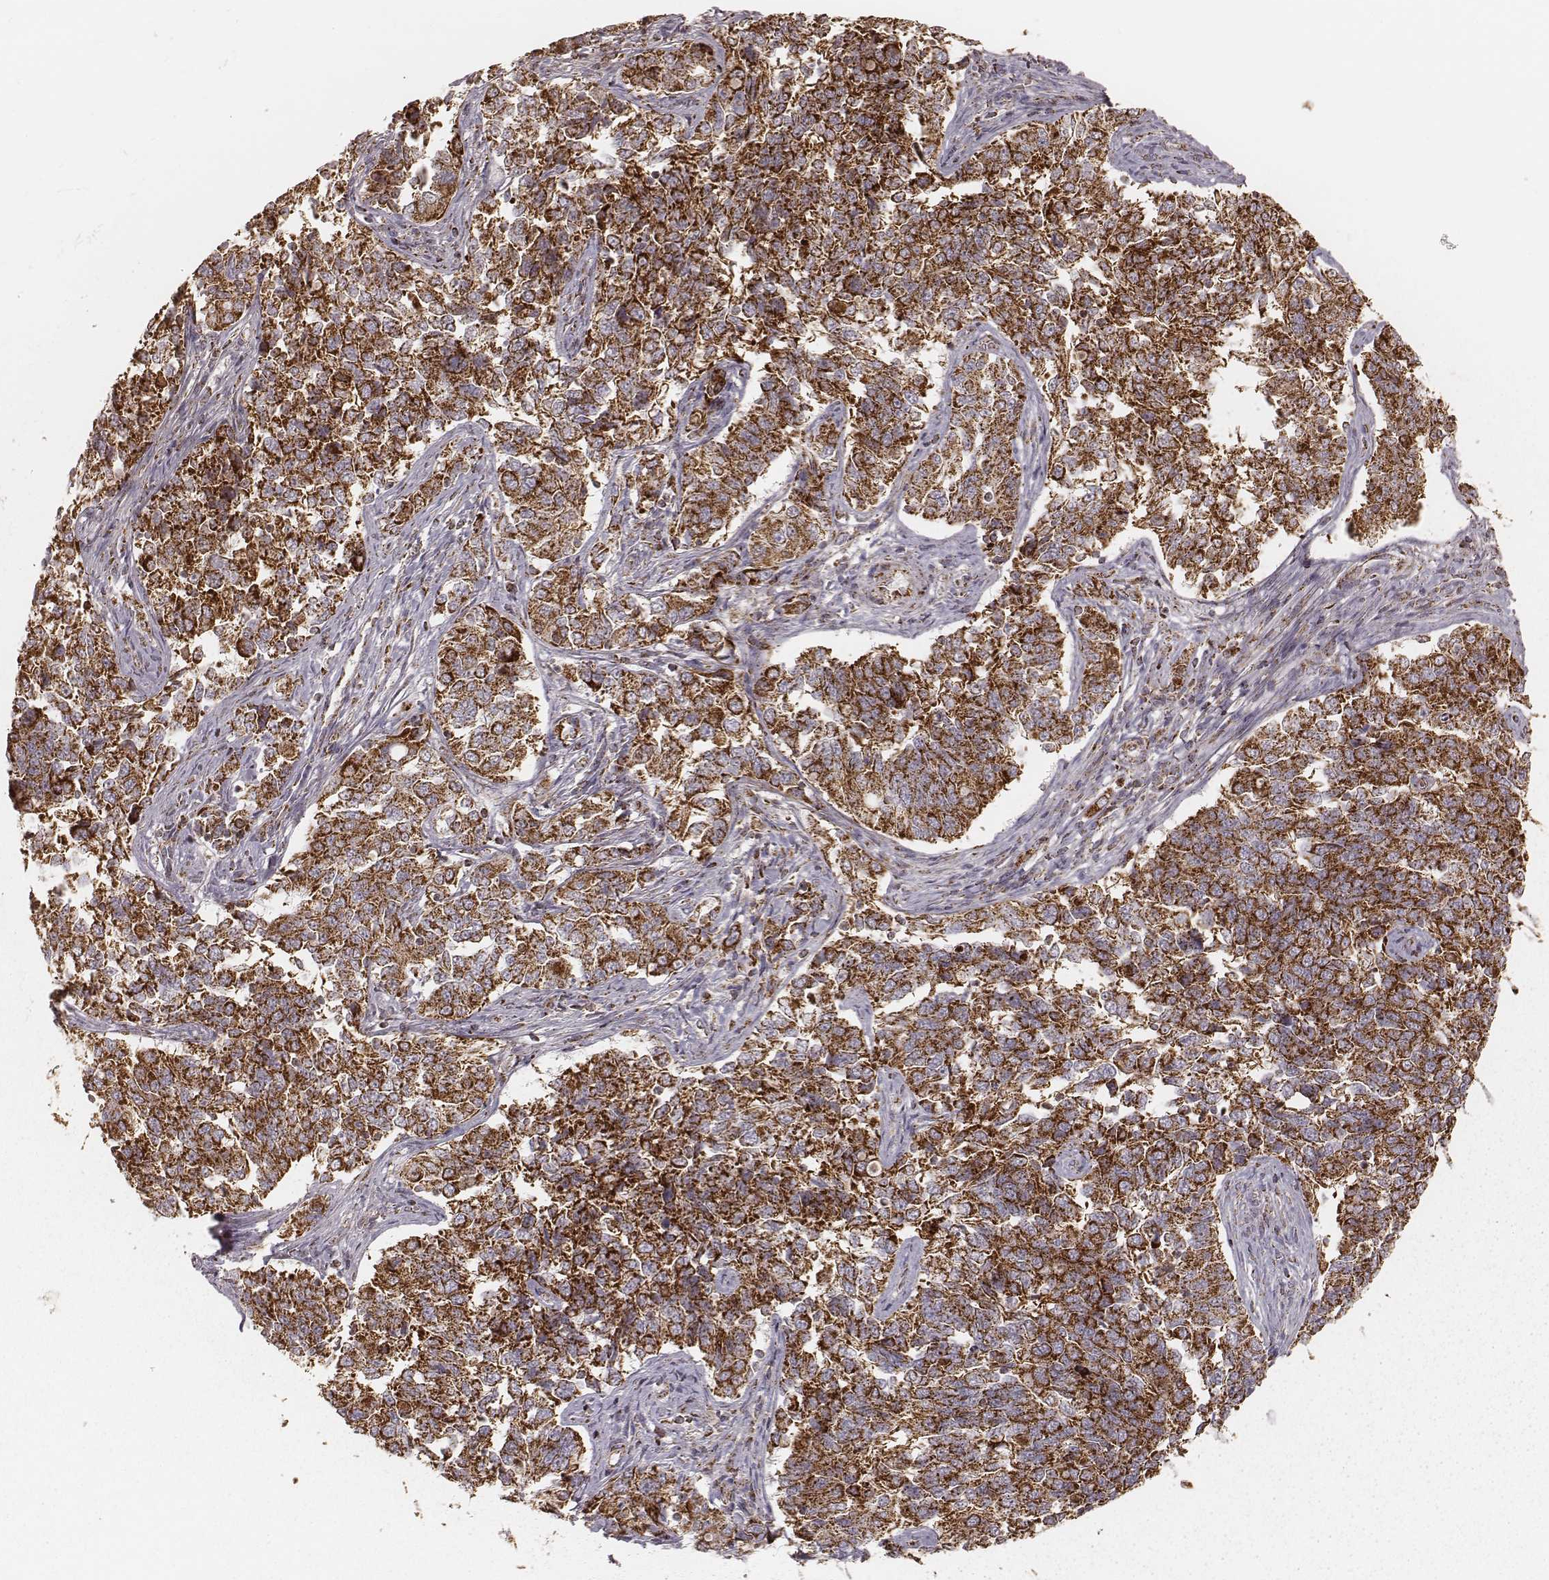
{"staining": {"intensity": "strong", "quantity": ">75%", "location": "cytoplasmic/membranous"}, "tissue": "endometrial cancer", "cell_type": "Tumor cells", "image_type": "cancer", "snomed": [{"axis": "morphology", "description": "Adenocarcinoma, NOS"}, {"axis": "topography", "description": "Endometrium"}], "caption": "A brown stain labels strong cytoplasmic/membranous expression of a protein in human endometrial cancer tumor cells.", "gene": "CS", "patient": {"sex": "female", "age": 43}}